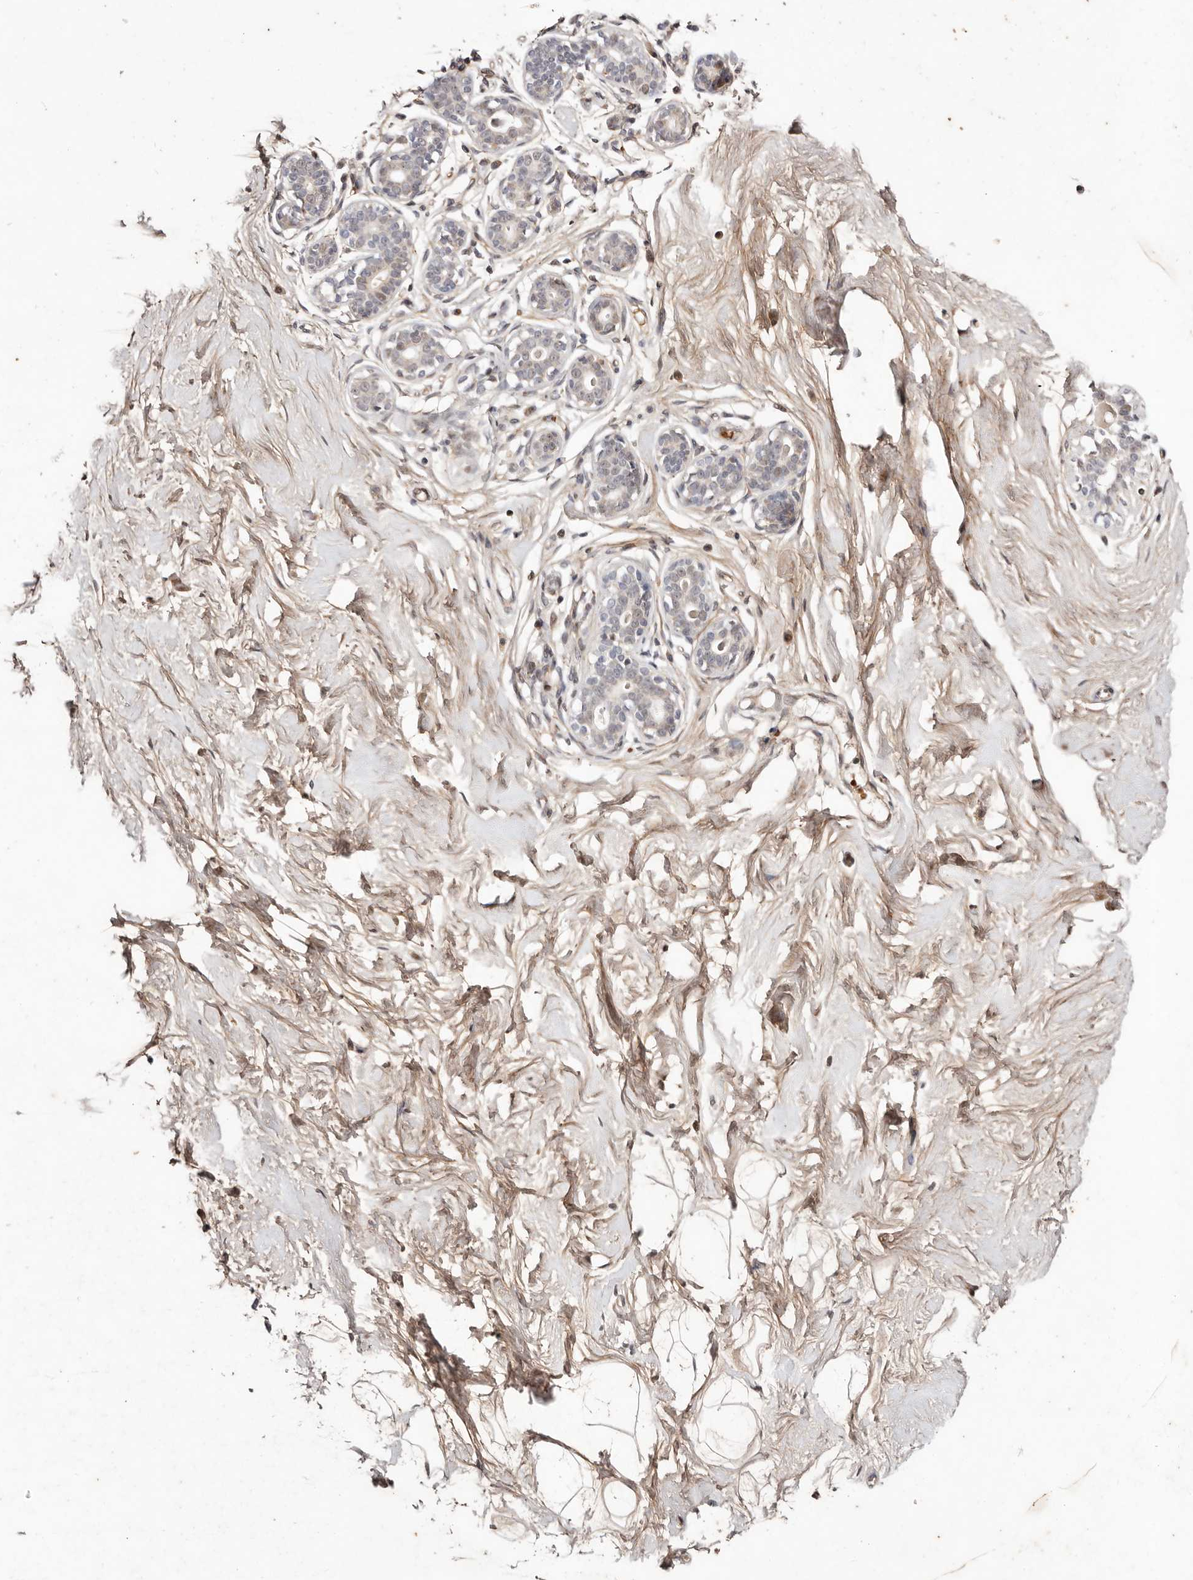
{"staining": {"intensity": "weak", "quantity": ">75%", "location": "cytoplasmic/membranous"}, "tissue": "breast", "cell_type": "Adipocytes", "image_type": "normal", "snomed": [{"axis": "morphology", "description": "Normal tissue, NOS"}, {"axis": "morphology", "description": "Adenoma, NOS"}, {"axis": "topography", "description": "Breast"}], "caption": "Breast stained with IHC shows weak cytoplasmic/membranous positivity in about >75% of adipocytes.", "gene": "WRN", "patient": {"sex": "female", "age": 23}}